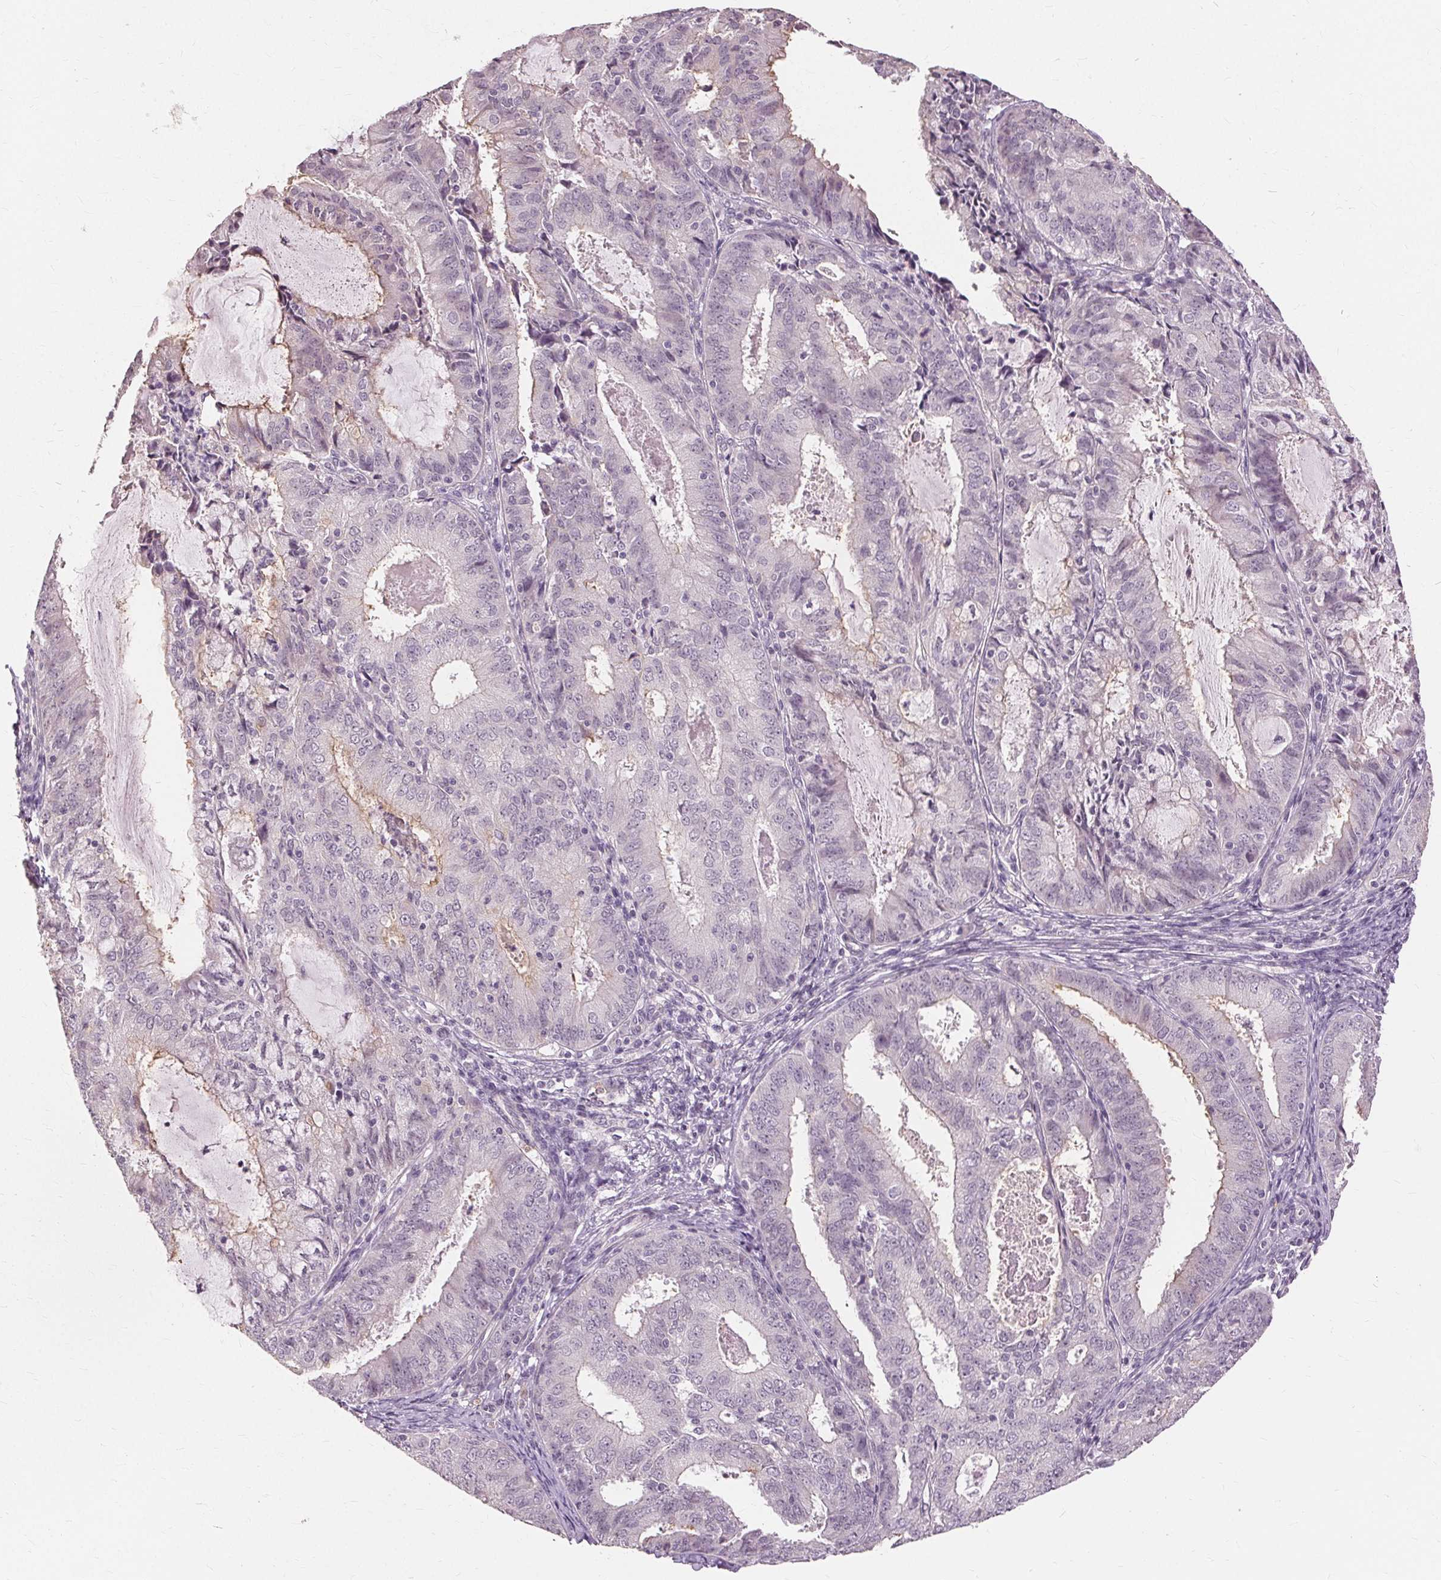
{"staining": {"intensity": "weak", "quantity": "<25%", "location": "cytoplasmic/membranous"}, "tissue": "endometrial cancer", "cell_type": "Tumor cells", "image_type": "cancer", "snomed": [{"axis": "morphology", "description": "Adenocarcinoma, NOS"}, {"axis": "topography", "description": "Endometrium"}], "caption": "Immunohistochemistry of adenocarcinoma (endometrial) shows no expression in tumor cells.", "gene": "SIGLEC6", "patient": {"sex": "female", "age": 57}}